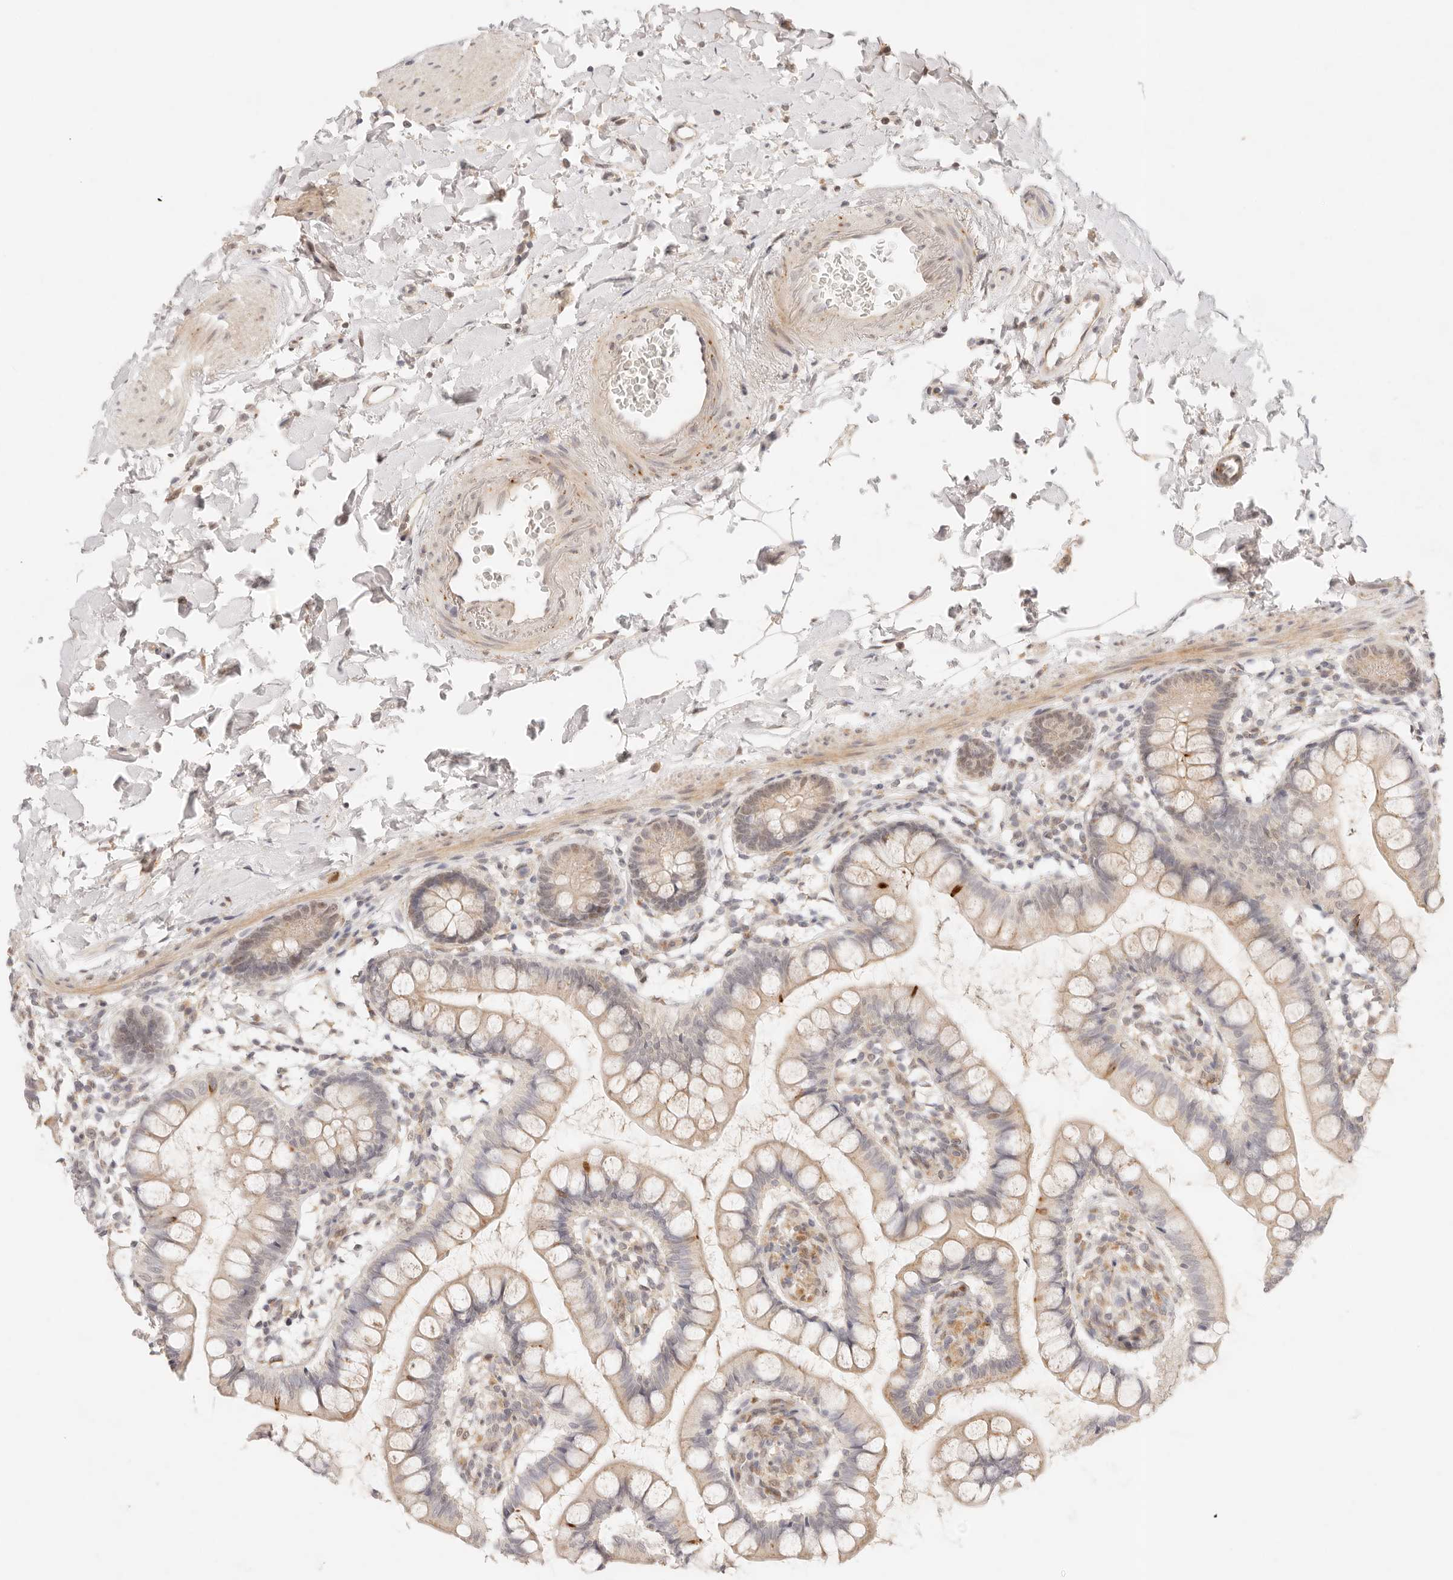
{"staining": {"intensity": "weak", "quantity": "25%-75%", "location": "cytoplasmic/membranous"}, "tissue": "small intestine", "cell_type": "Glandular cells", "image_type": "normal", "snomed": [{"axis": "morphology", "description": "Normal tissue, NOS"}, {"axis": "topography", "description": "Small intestine"}], "caption": "Benign small intestine shows weak cytoplasmic/membranous expression in about 25%-75% of glandular cells, visualized by immunohistochemistry. Using DAB (brown) and hematoxylin (blue) stains, captured at high magnification using brightfield microscopy.", "gene": "GPR156", "patient": {"sex": "female", "age": 84}}